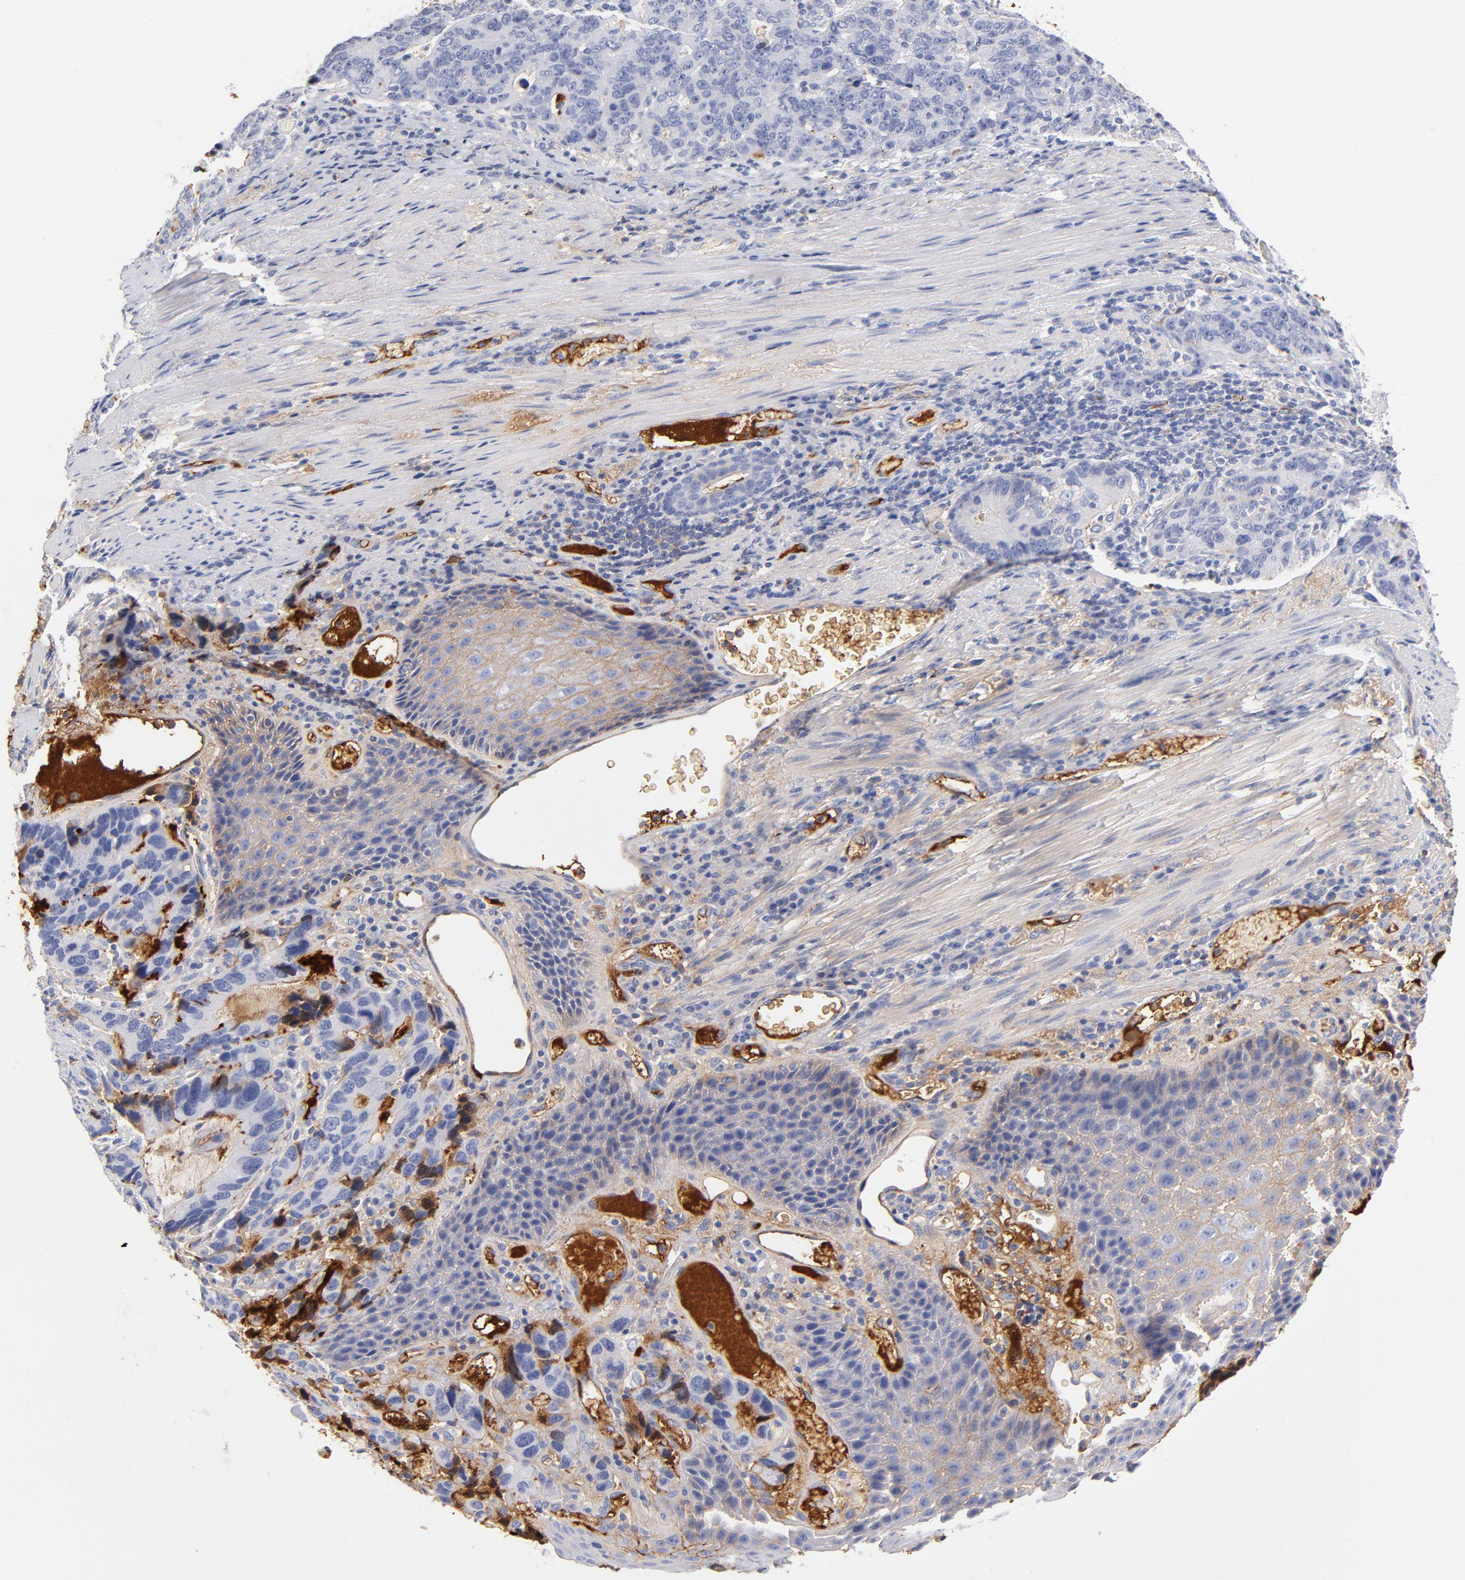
{"staining": {"intensity": "negative", "quantity": "none", "location": "none"}, "tissue": "stomach cancer", "cell_type": "Tumor cells", "image_type": "cancer", "snomed": [{"axis": "morphology", "description": "Adenocarcinoma, NOS"}, {"axis": "topography", "description": "Esophagus"}, {"axis": "topography", "description": "Stomach"}], "caption": "DAB (3,3'-diaminobenzidine) immunohistochemical staining of stomach cancer exhibits no significant positivity in tumor cells. (Immunohistochemistry (ihc), brightfield microscopy, high magnification).", "gene": "C3", "patient": {"sex": "male", "age": 74}}